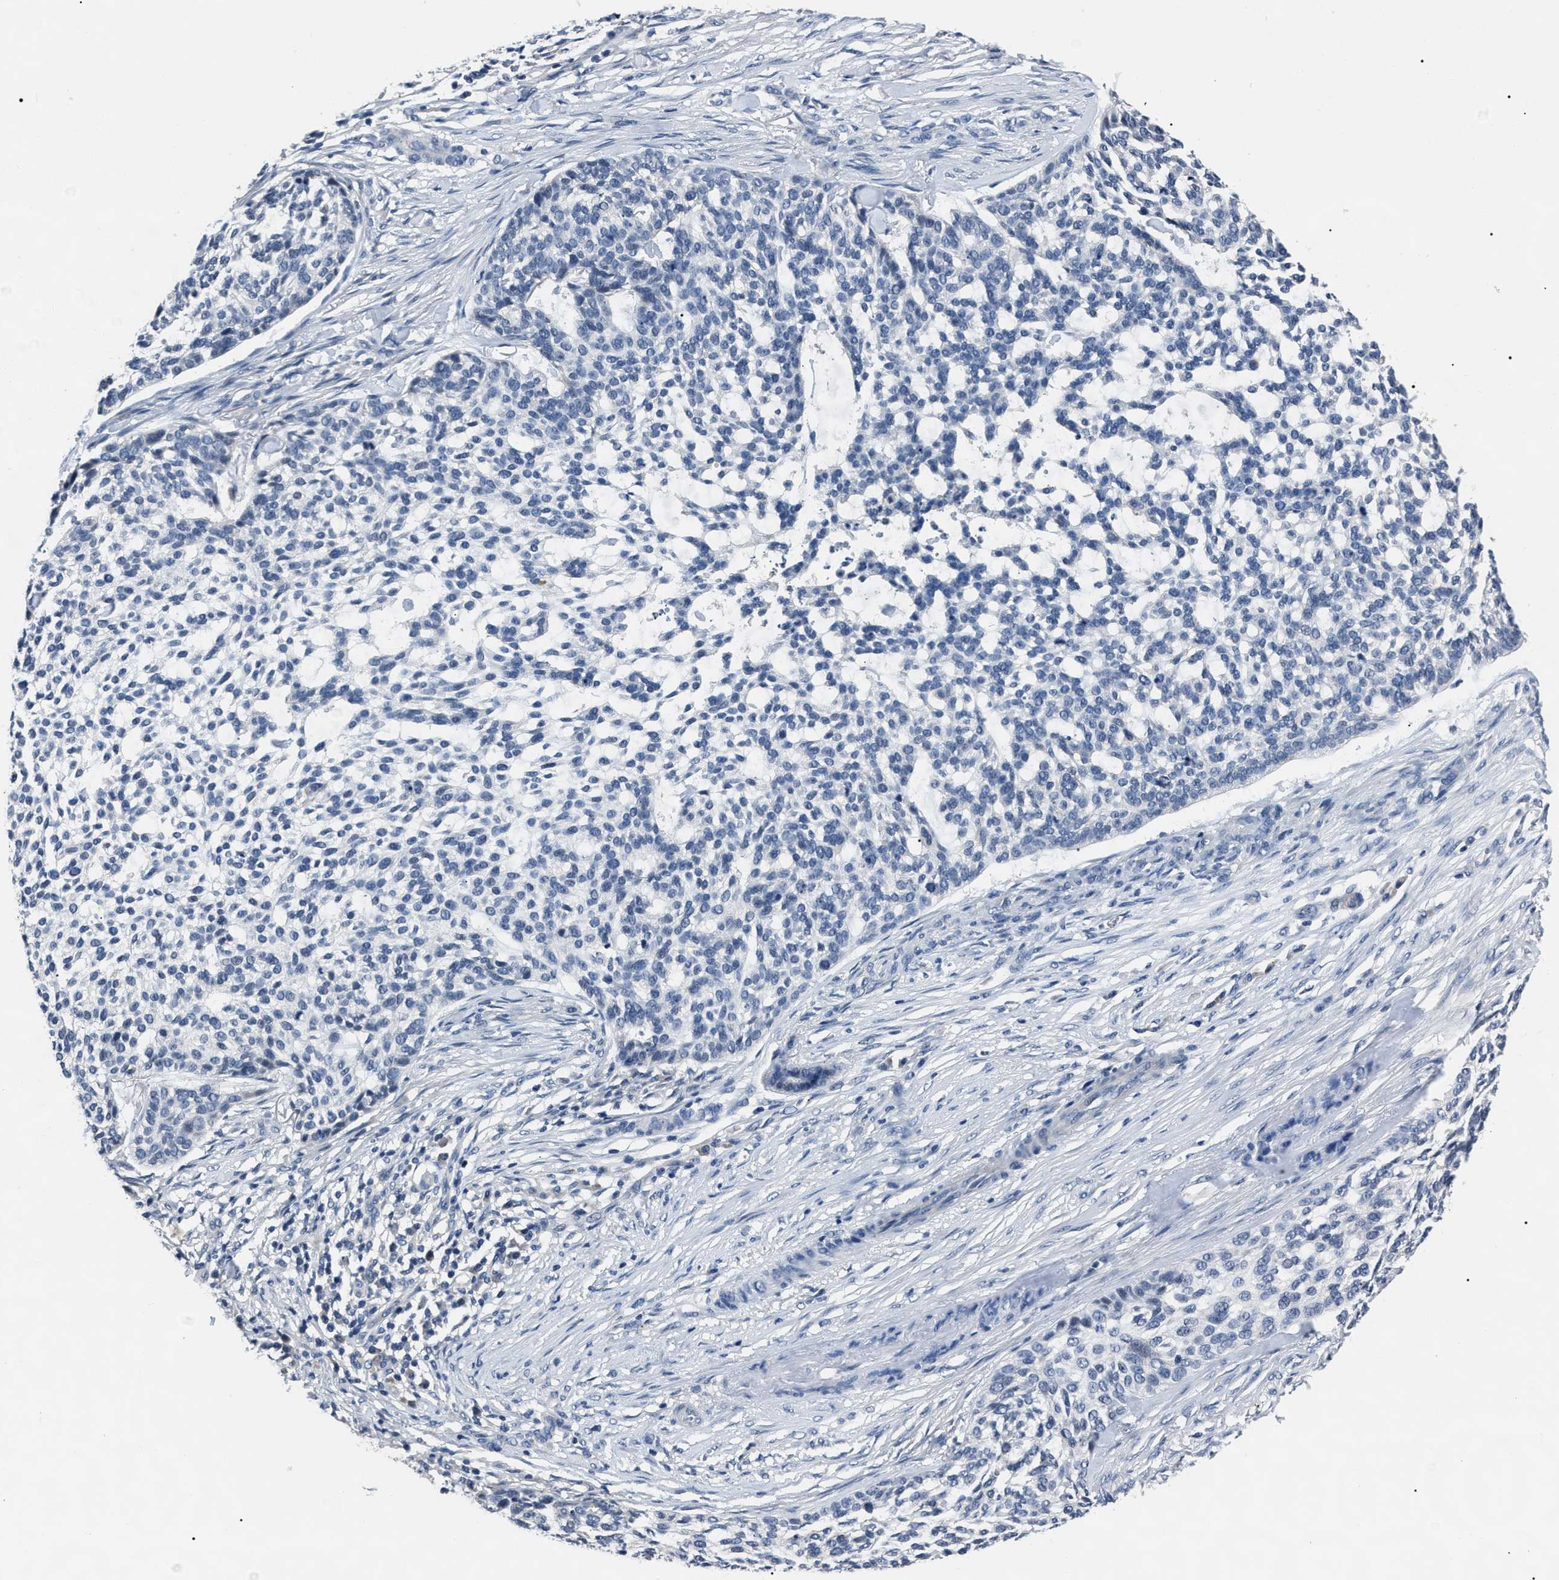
{"staining": {"intensity": "negative", "quantity": "none", "location": "none"}, "tissue": "skin cancer", "cell_type": "Tumor cells", "image_type": "cancer", "snomed": [{"axis": "morphology", "description": "Basal cell carcinoma"}, {"axis": "topography", "description": "Skin"}], "caption": "Immunohistochemistry histopathology image of skin cancer stained for a protein (brown), which shows no staining in tumor cells. (DAB (3,3'-diaminobenzidine) immunohistochemistry (IHC) with hematoxylin counter stain).", "gene": "LRWD1", "patient": {"sex": "female", "age": 64}}